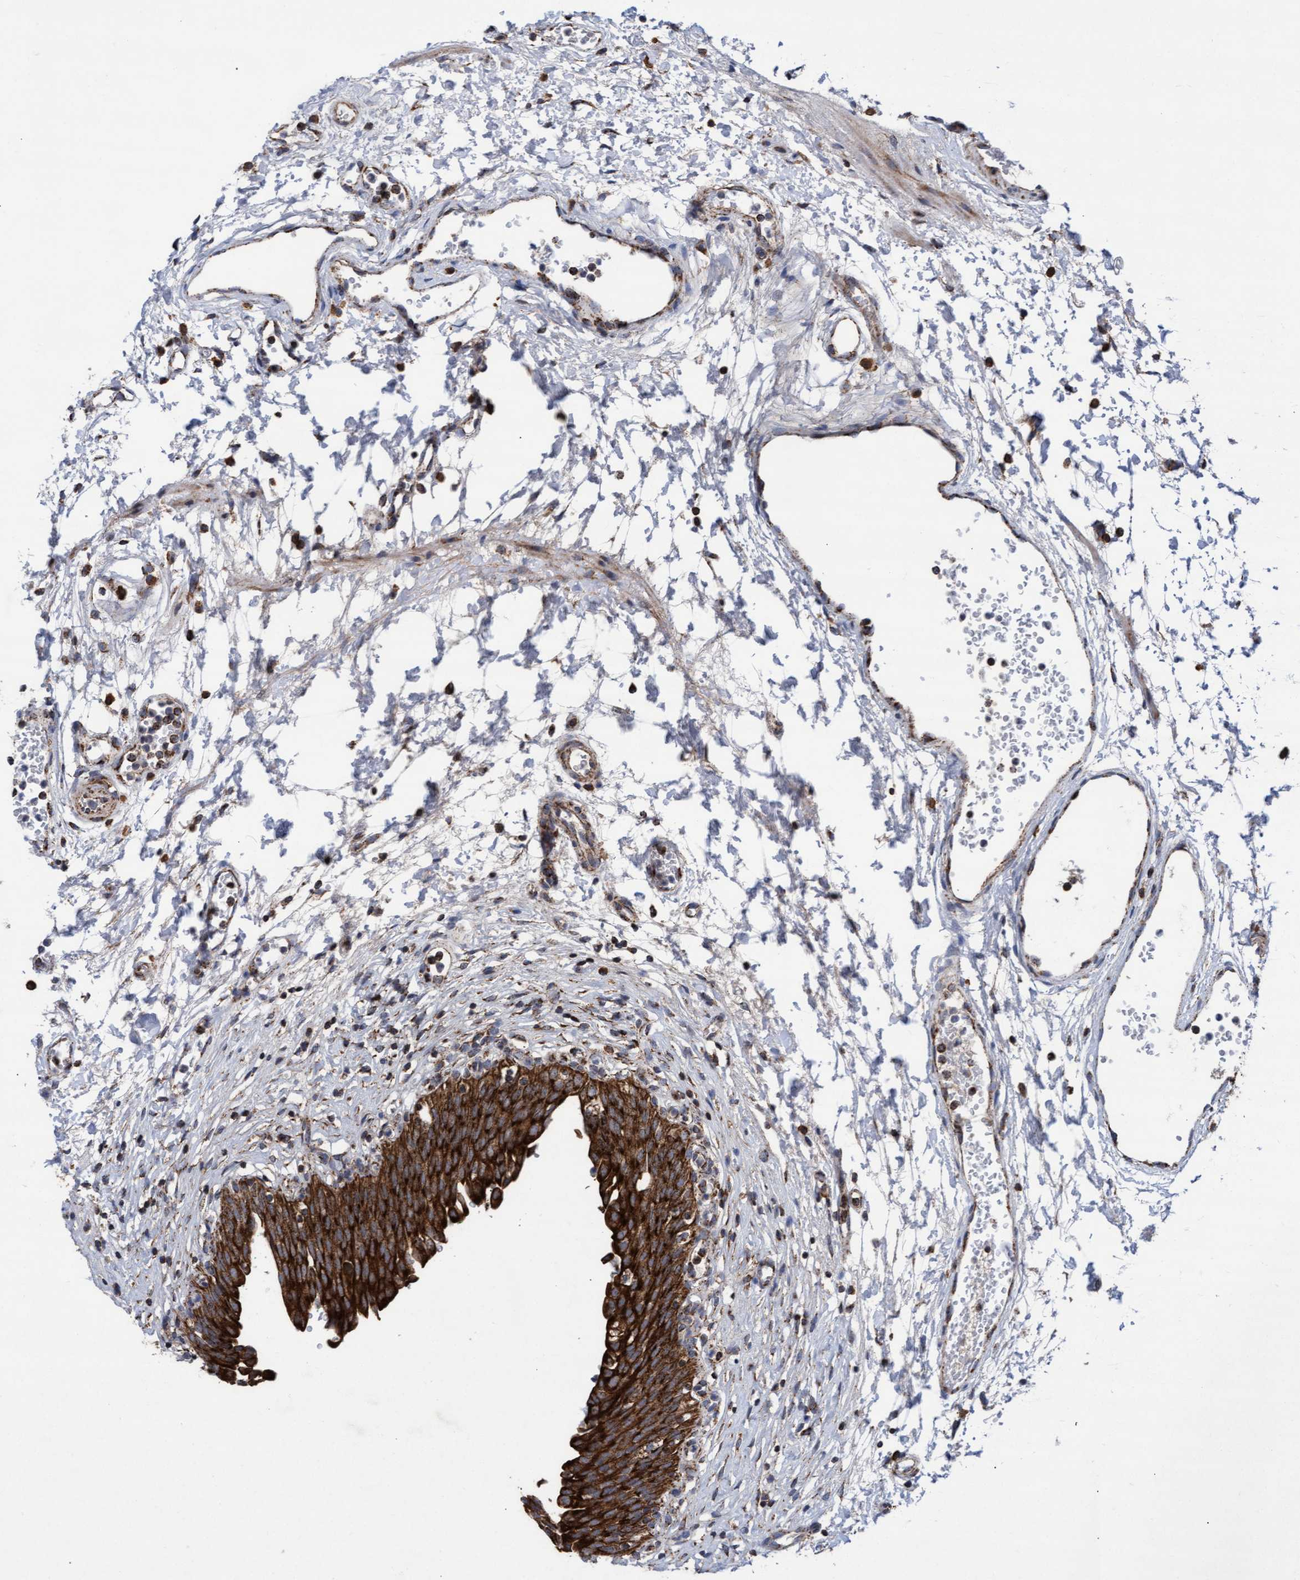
{"staining": {"intensity": "strong", "quantity": ">75%", "location": "cytoplasmic/membranous"}, "tissue": "urinary bladder", "cell_type": "Urothelial cells", "image_type": "normal", "snomed": [{"axis": "morphology", "description": "Urothelial carcinoma, High grade"}, {"axis": "topography", "description": "Urinary bladder"}], "caption": "High-power microscopy captured an immunohistochemistry (IHC) image of unremarkable urinary bladder, revealing strong cytoplasmic/membranous expression in about >75% of urothelial cells.", "gene": "MRPL38", "patient": {"sex": "male", "age": 46}}